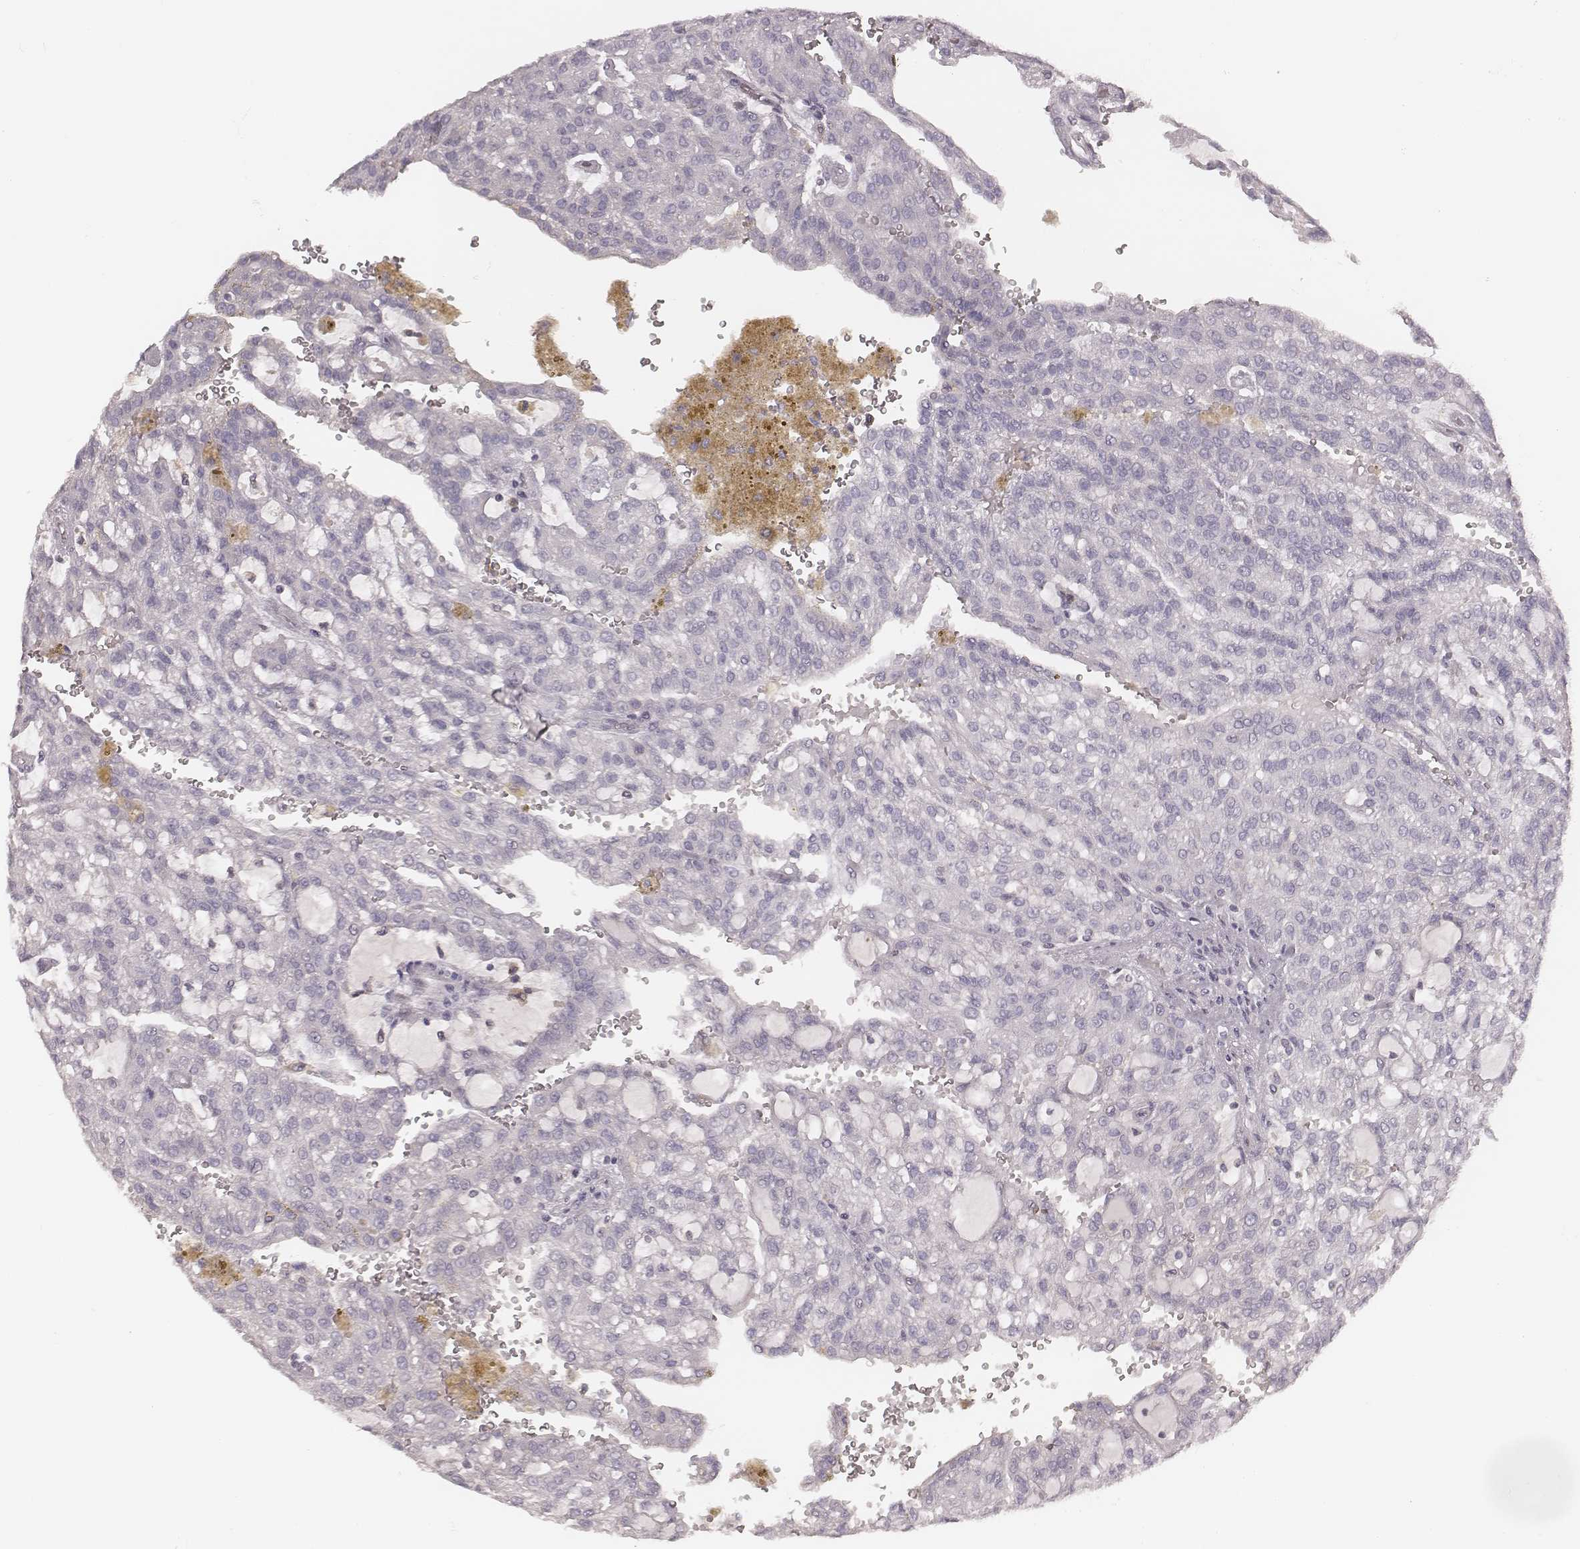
{"staining": {"intensity": "negative", "quantity": "none", "location": "none"}, "tissue": "renal cancer", "cell_type": "Tumor cells", "image_type": "cancer", "snomed": [{"axis": "morphology", "description": "Adenocarcinoma, NOS"}, {"axis": "topography", "description": "Kidney"}], "caption": "Immunohistochemistry (IHC) micrograph of renal adenocarcinoma stained for a protein (brown), which exhibits no positivity in tumor cells.", "gene": "MSX1", "patient": {"sex": "male", "age": 63}}